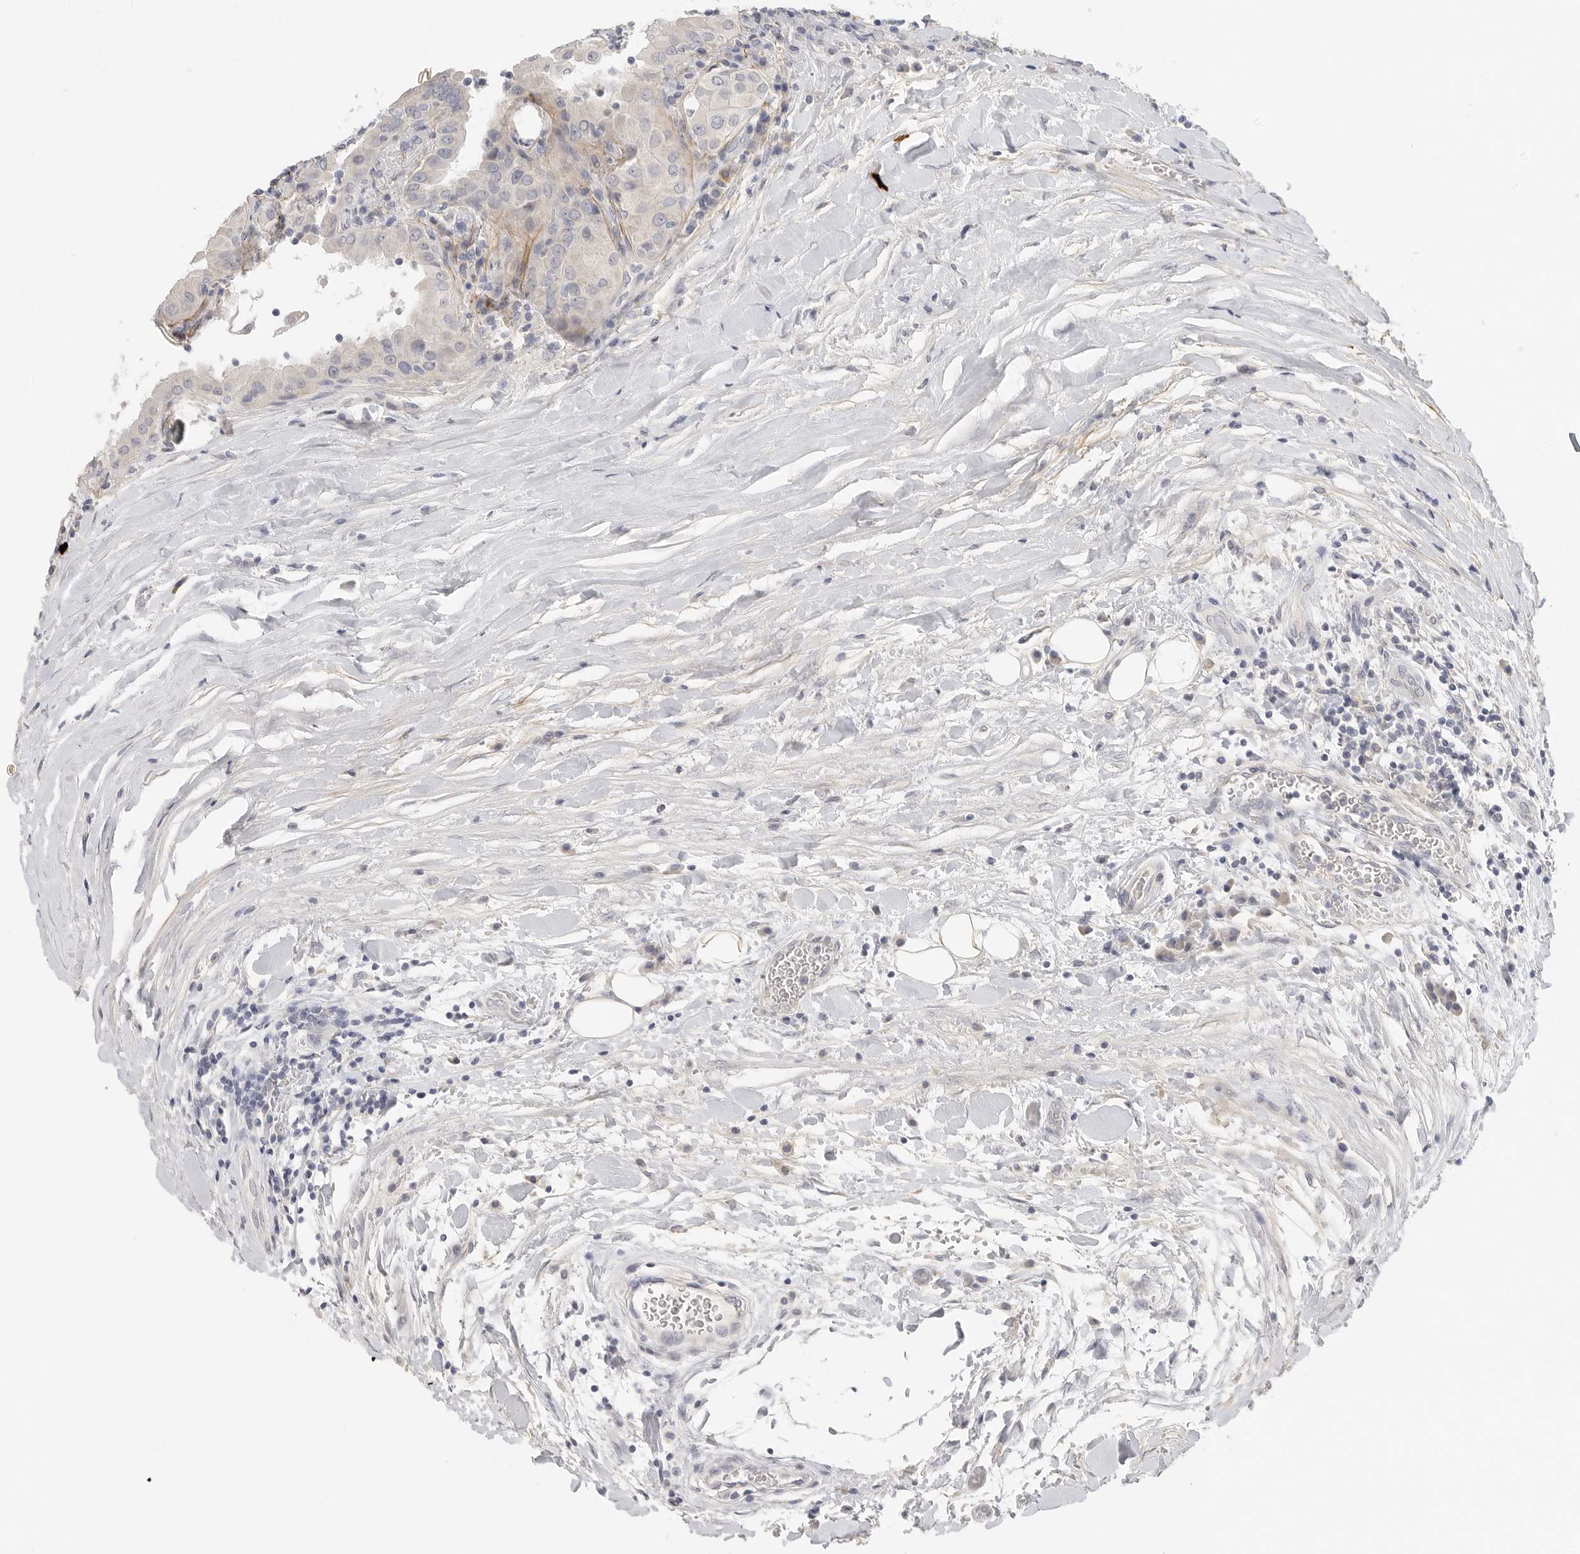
{"staining": {"intensity": "negative", "quantity": "none", "location": "none"}, "tissue": "thyroid cancer", "cell_type": "Tumor cells", "image_type": "cancer", "snomed": [{"axis": "morphology", "description": "Papillary adenocarcinoma, NOS"}, {"axis": "topography", "description": "Thyroid gland"}], "caption": "Protein analysis of thyroid papillary adenocarcinoma reveals no significant staining in tumor cells.", "gene": "FBN2", "patient": {"sex": "male", "age": 33}}